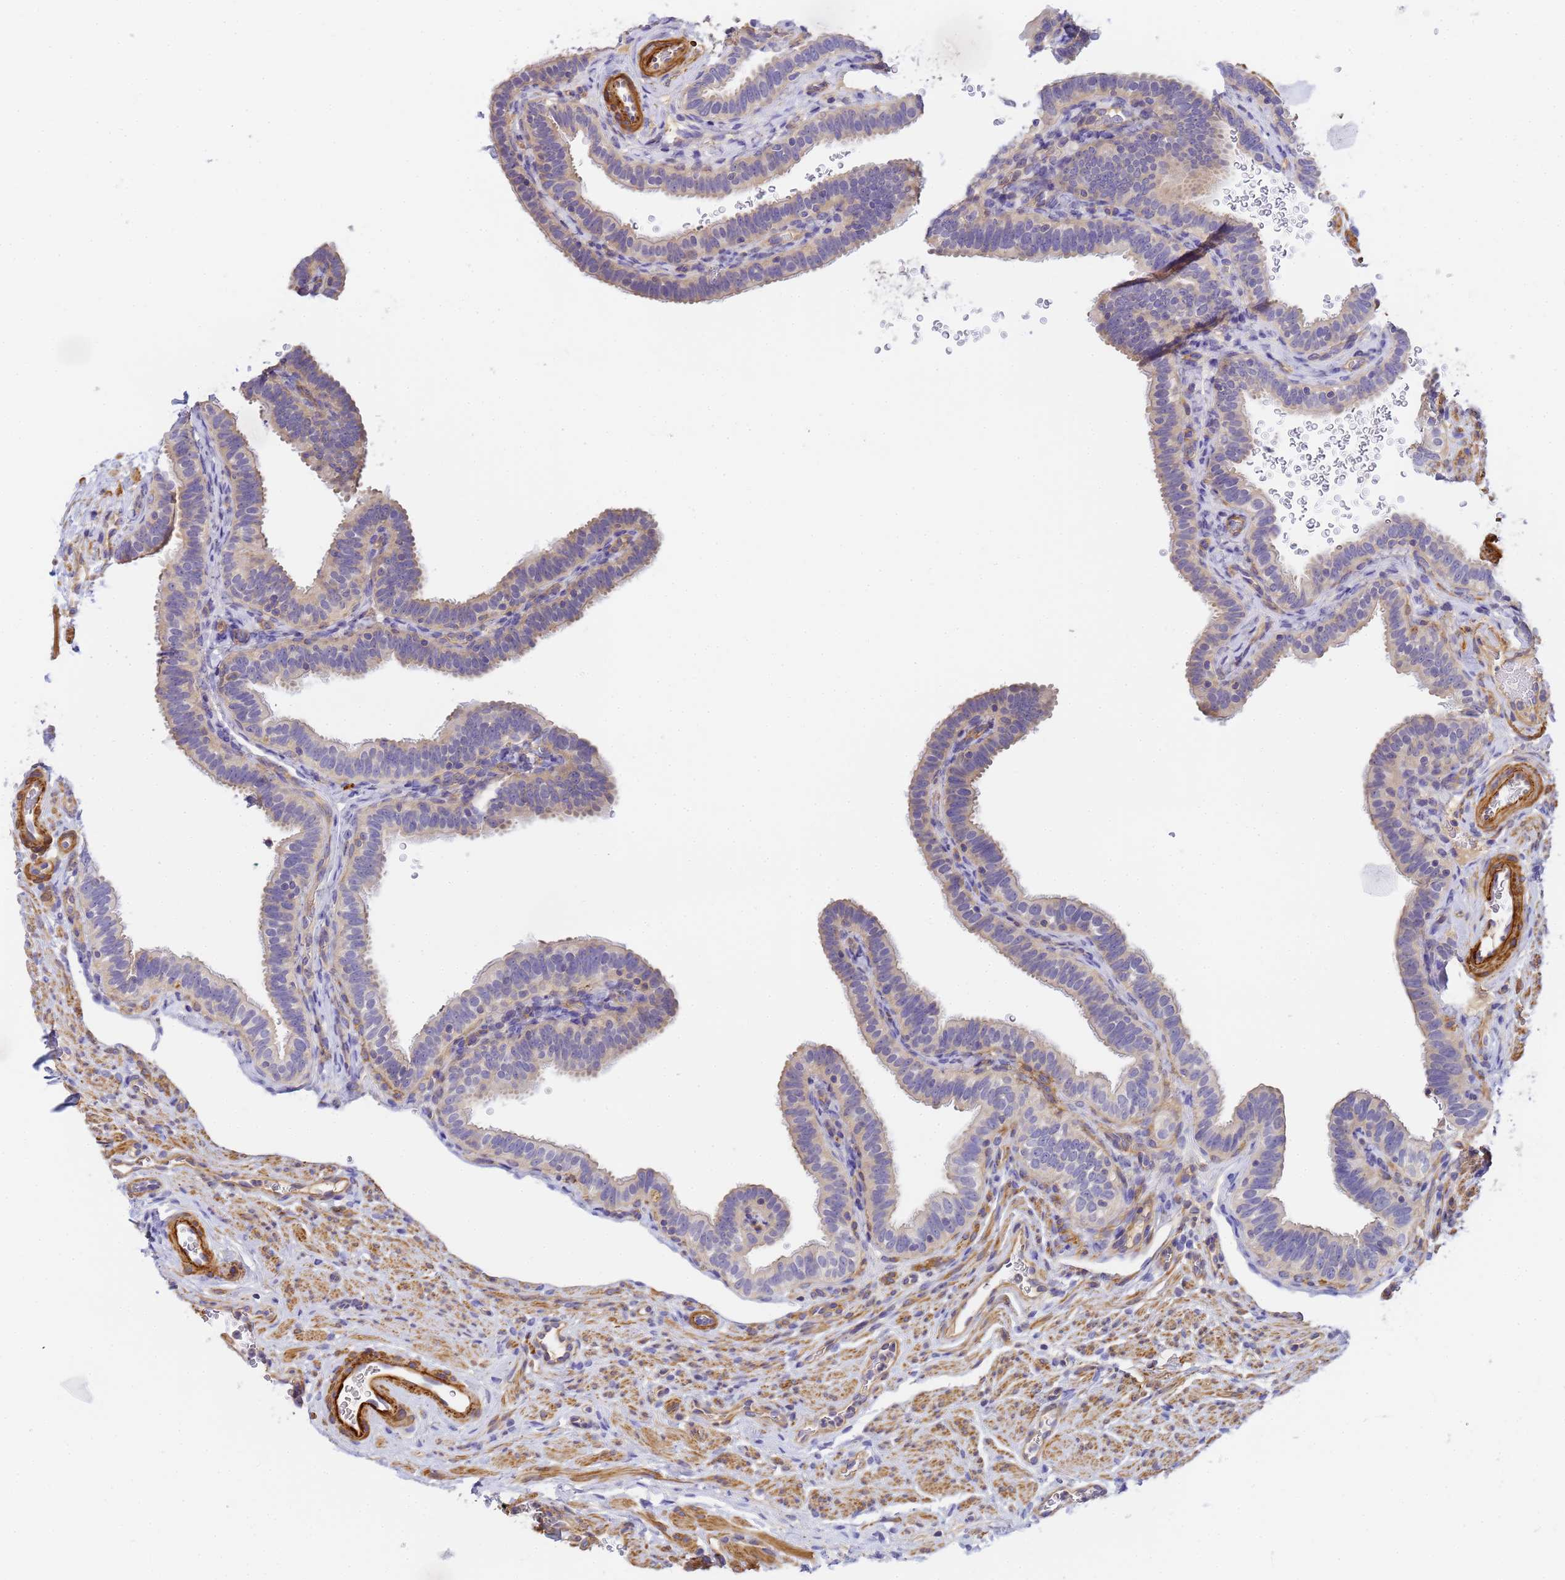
{"staining": {"intensity": "weak", "quantity": "<25%", "location": "cytoplasmic/membranous"}, "tissue": "fallopian tube", "cell_type": "Glandular cells", "image_type": "normal", "snomed": [{"axis": "morphology", "description": "Normal tissue, NOS"}, {"axis": "topography", "description": "Fallopian tube"}], "caption": "A micrograph of human fallopian tube is negative for staining in glandular cells. Nuclei are stained in blue.", "gene": "MYL10", "patient": {"sex": "female", "age": 41}}